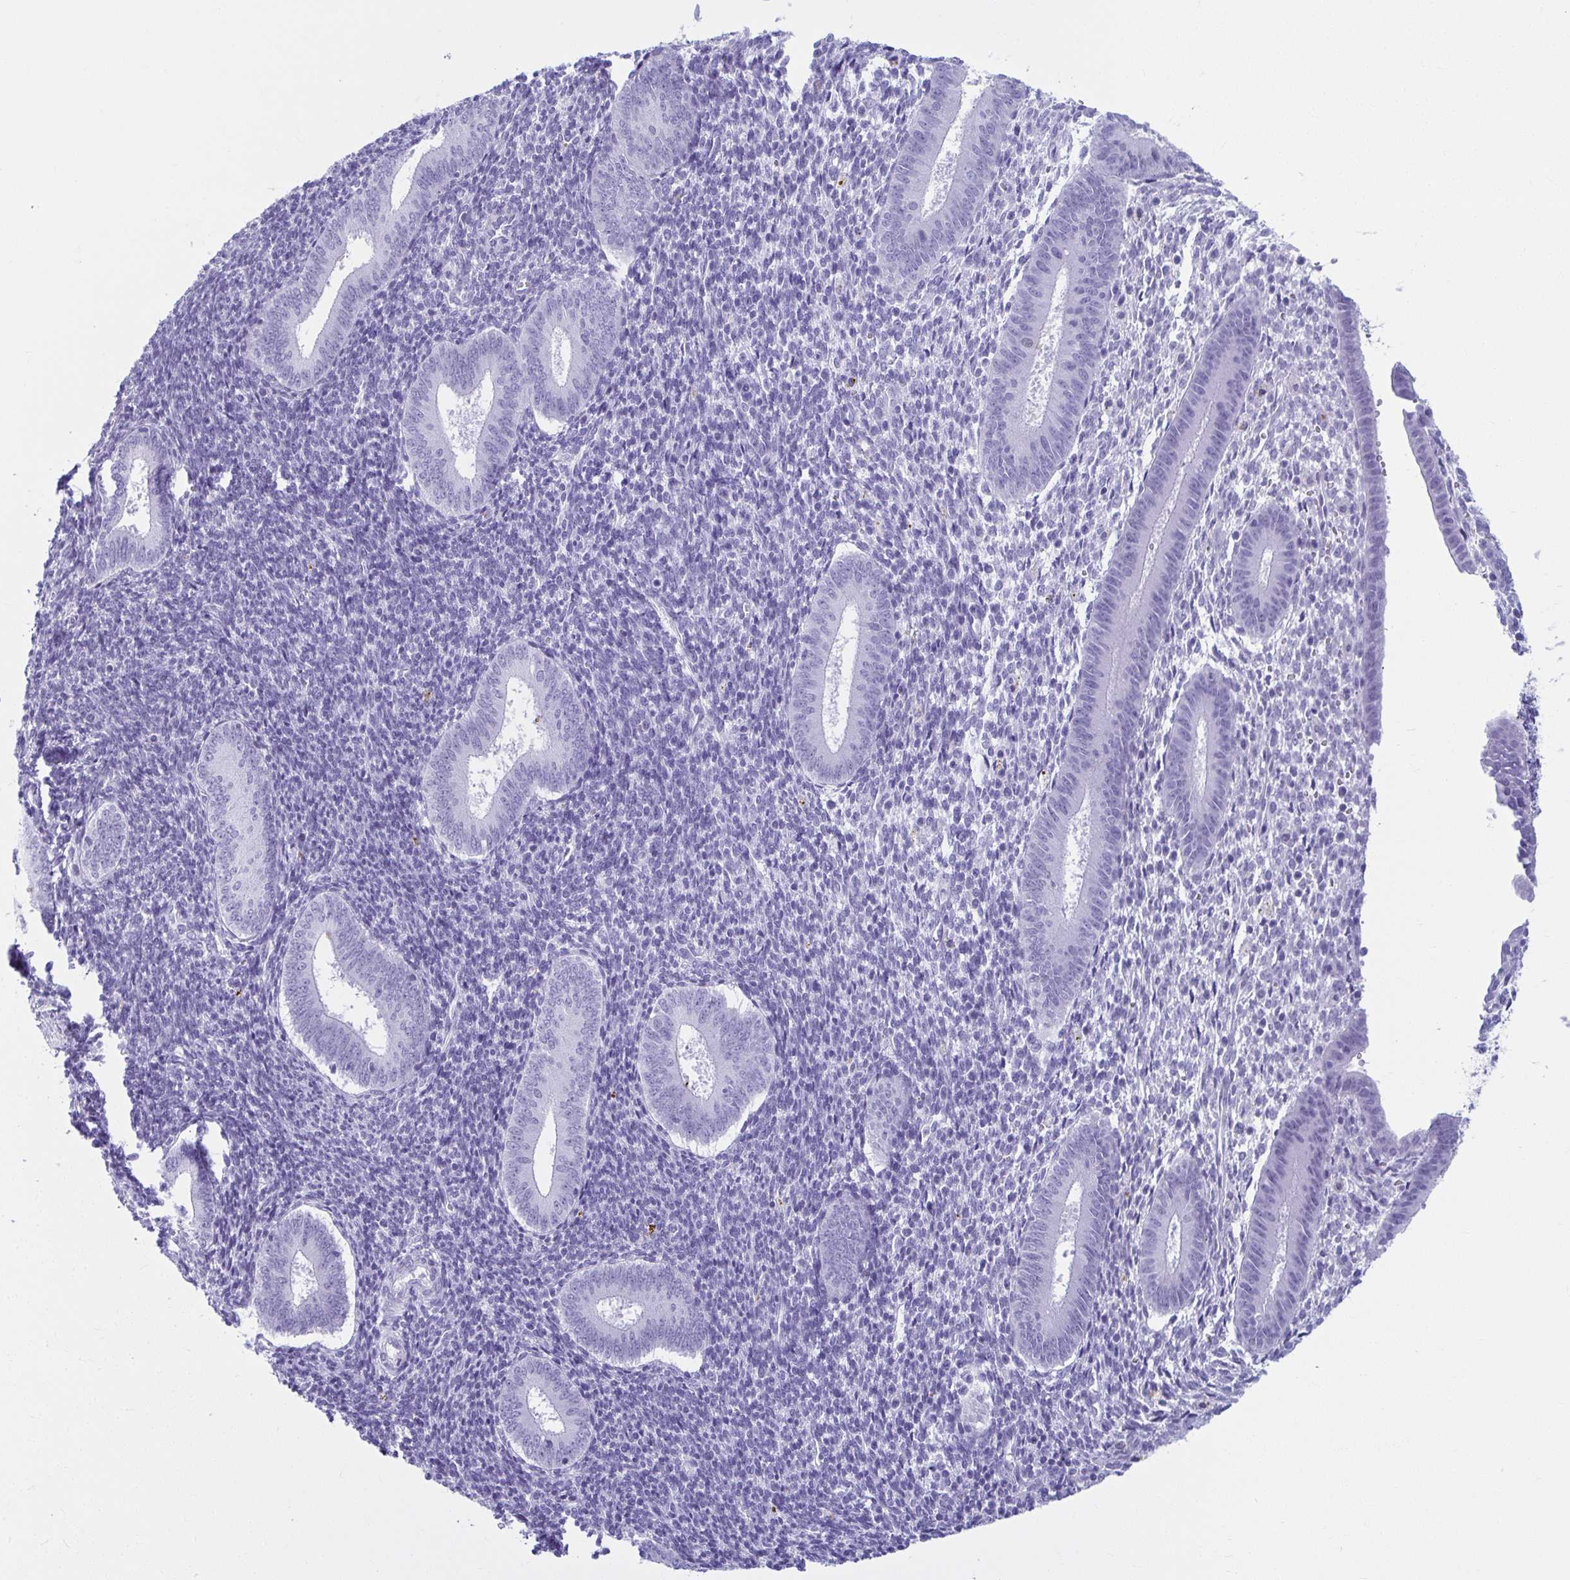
{"staining": {"intensity": "negative", "quantity": "none", "location": "none"}, "tissue": "endometrium", "cell_type": "Cells in endometrial stroma", "image_type": "normal", "snomed": [{"axis": "morphology", "description": "Normal tissue, NOS"}, {"axis": "topography", "description": "Endometrium"}], "caption": "The micrograph demonstrates no staining of cells in endometrial stroma in normal endometrium. (DAB (3,3'-diaminobenzidine) immunohistochemistry (IHC), high magnification).", "gene": "TCEAL3", "patient": {"sex": "female", "age": 25}}